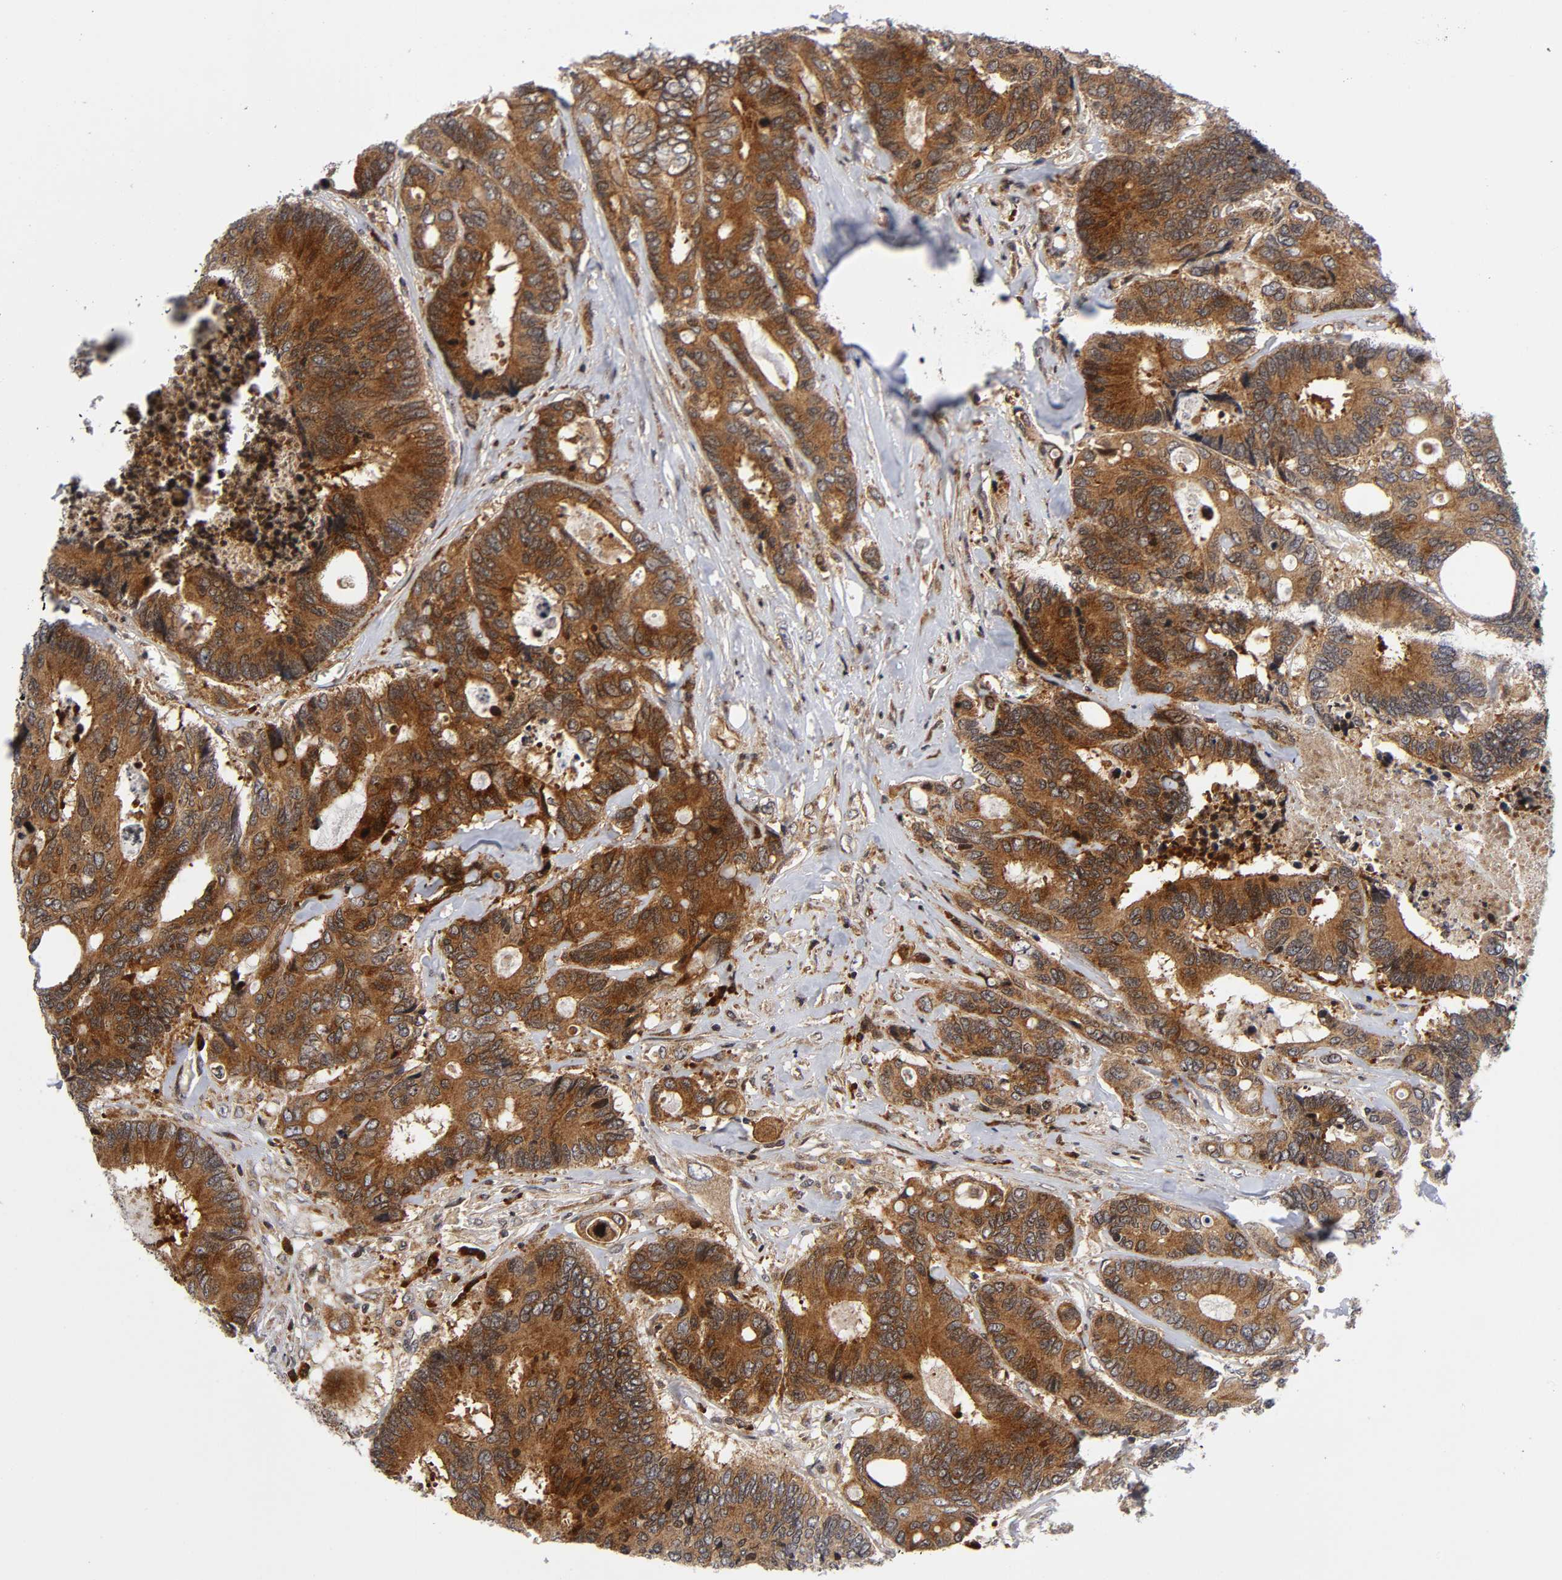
{"staining": {"intensity": "strong", "quantity": ">75%", "location": "cytoplasmic/membranous"}, "tissue": "colorectal cancer", "cell_type": "Tumor cells", "image_type": "cancer", "snomed": [{"axis": "morphology", "description": "Adenocarcinoma, NOS"}, {"axis": "topography", "description": "Rectum"}], "caption": "A histopathology image of colorectal adenocarcinoma stained for a protein demonstrates strong cytoplasmic/membranous brown staining in tumor cells.", "gene": "EIF5", "patient": {"sex": "male", "age": 55}}